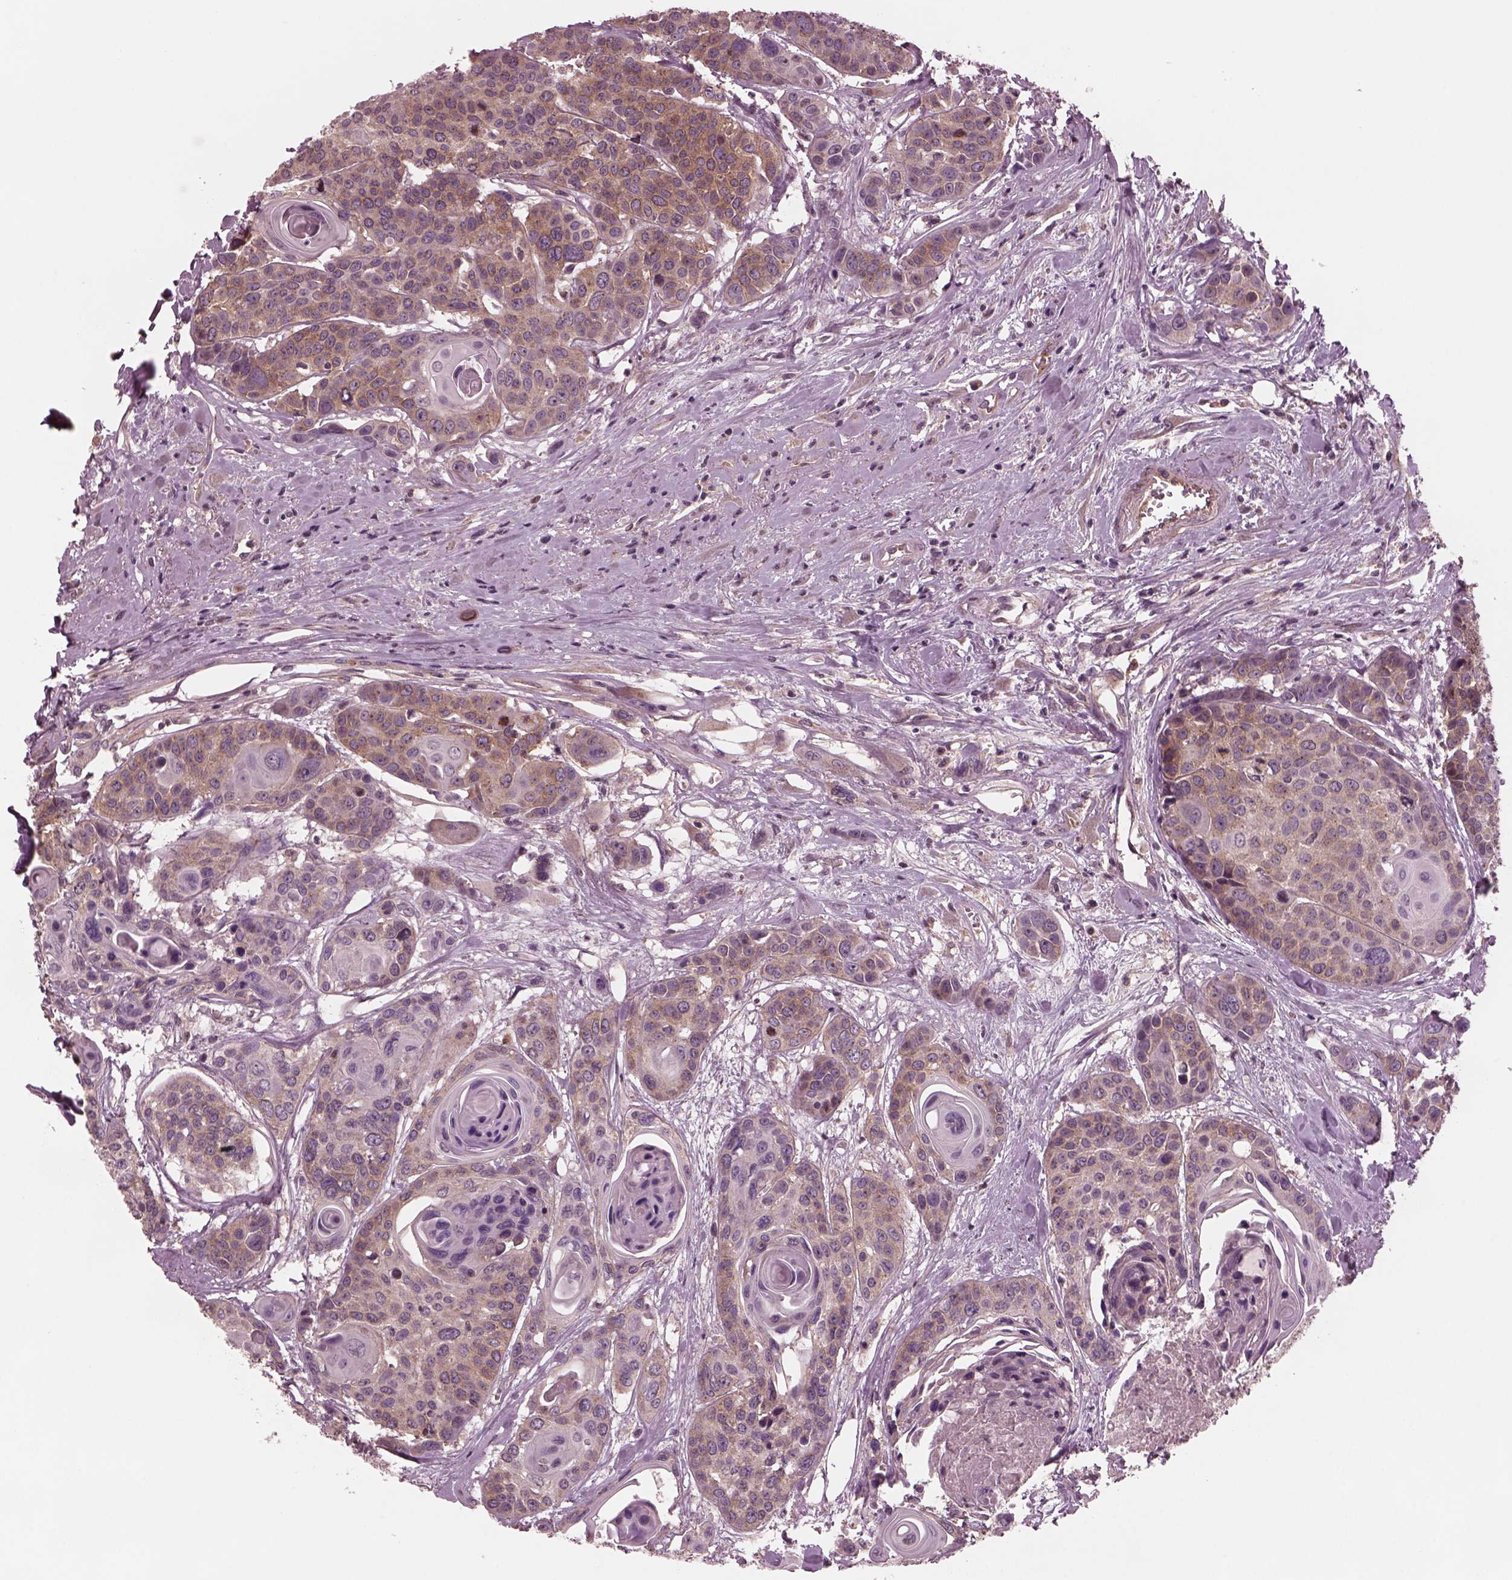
{"staining": {"intensity": "moderate", "quantity": ">75%", "location": "cytoplasmic/membranous"}, "tissue": "head and neck cancer", "cell_type": "Tumor cells", "image_type": "cancer", "snomed": [{"axis": "morphology", "description": "Squamous cell carcinoma, NOS"}, {"axis": "topography", "description": "Oral tissue"}, {"axis": "topography", "description": "Head-Neck"}], "caption": "Immunohistochemical staining of human squamous cell carcinoma (head and neck) reveals medium levels of moderate cytoplasmic/membranous expression in approximately >75% of tumor cells.", "gene": "TUBG1", "patient": {"sex": "male", "age": 56}}